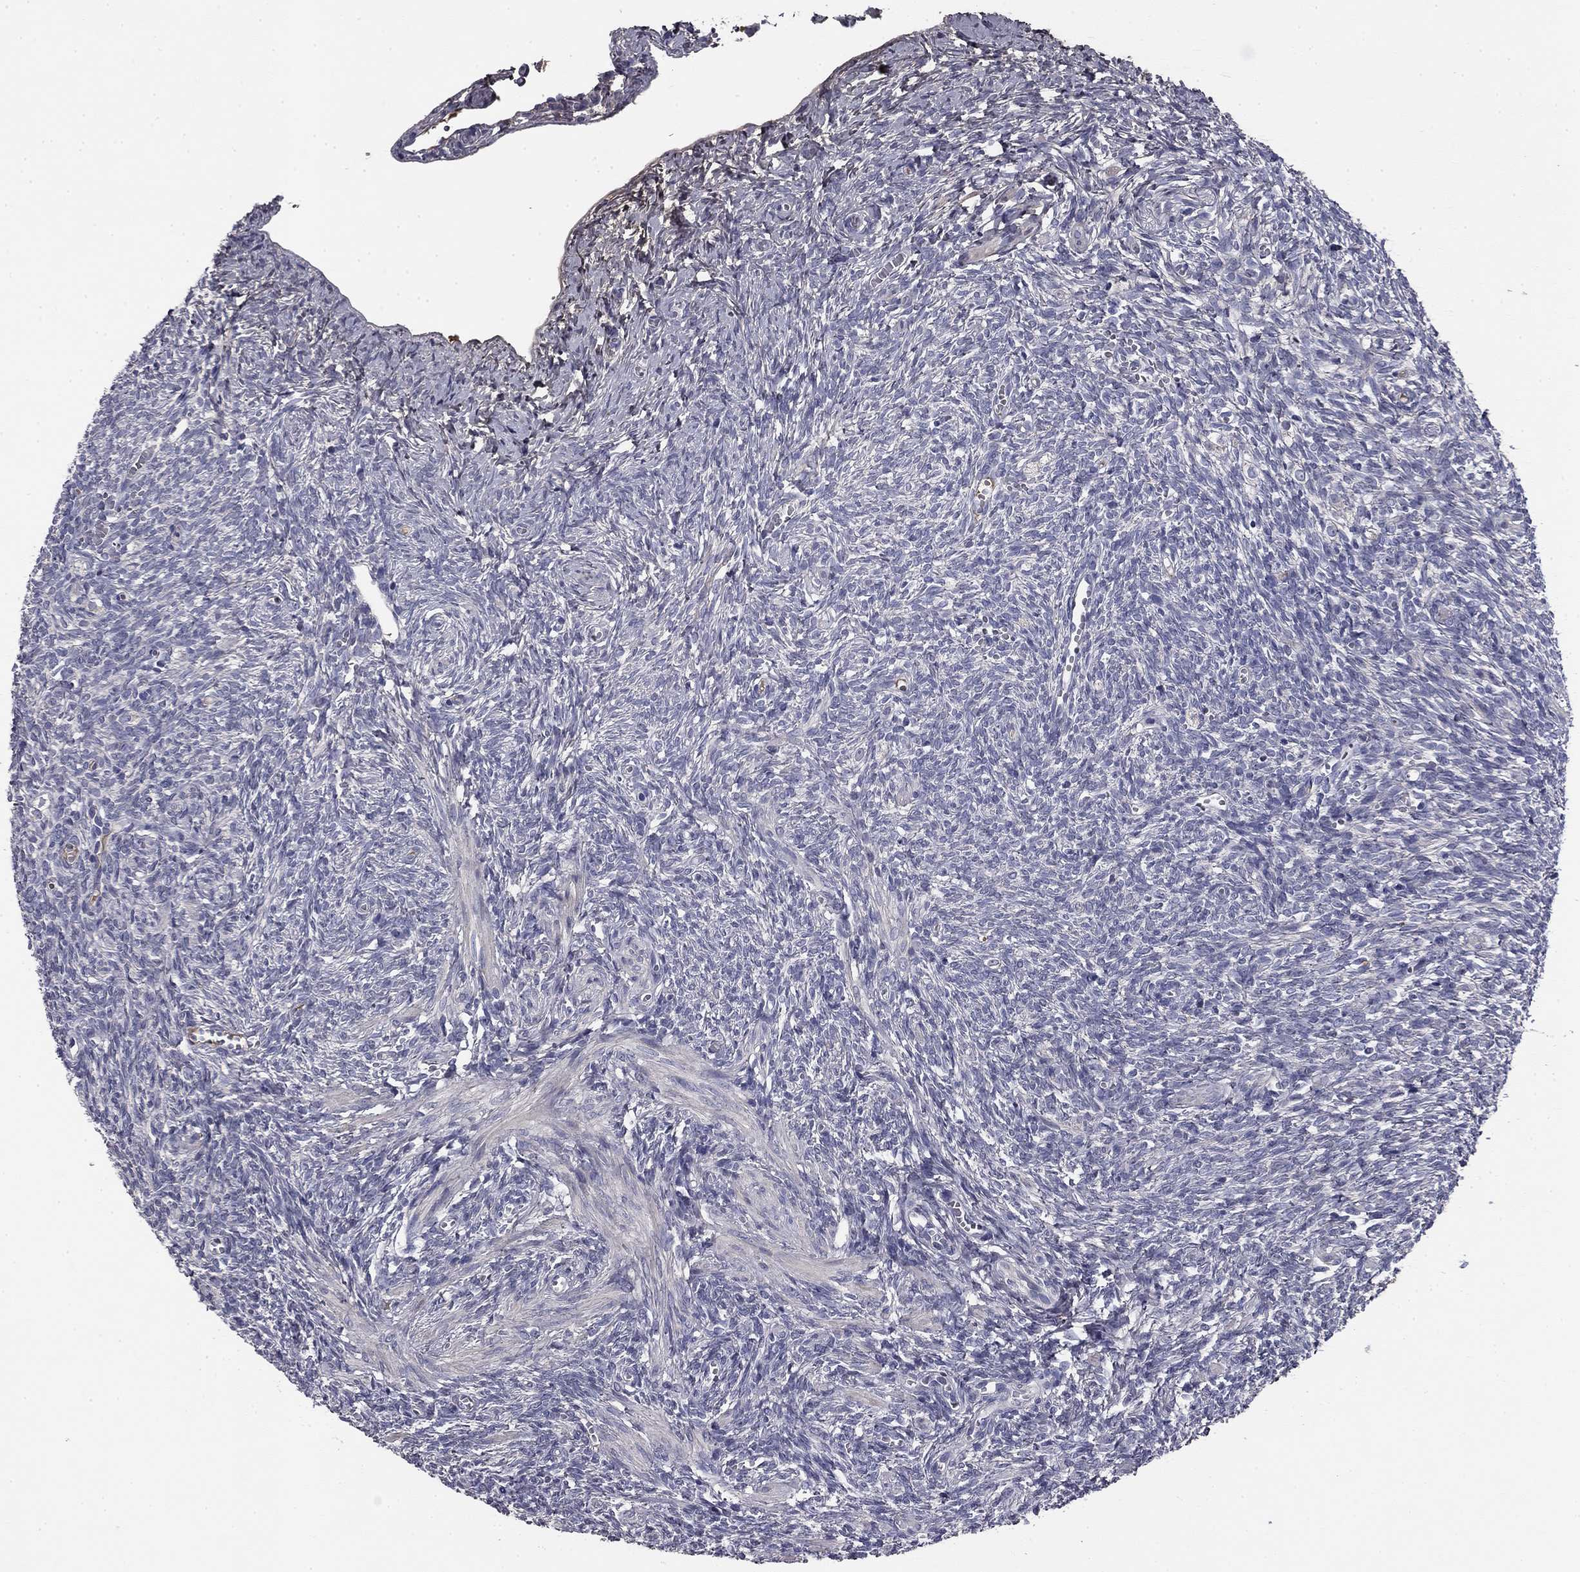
{"staining": {"intensity": "negative", "quantity": "none", "location": "none"}, "tissue": "ovary", "cell_type": "Follicle cells", "image_type": "normal", "snomed": [{"axis": "morphology", "description": "Normal tissue, NOS"}, {"axis": "topography", "description": "Ovary"}], "caption": "Micrograph shows no protein staining in follicle cells of unremarkable ovary. Nuclei are stained in blue.", "gene": "COL2A1", "patient": {"sex": "female", "age": 43}}